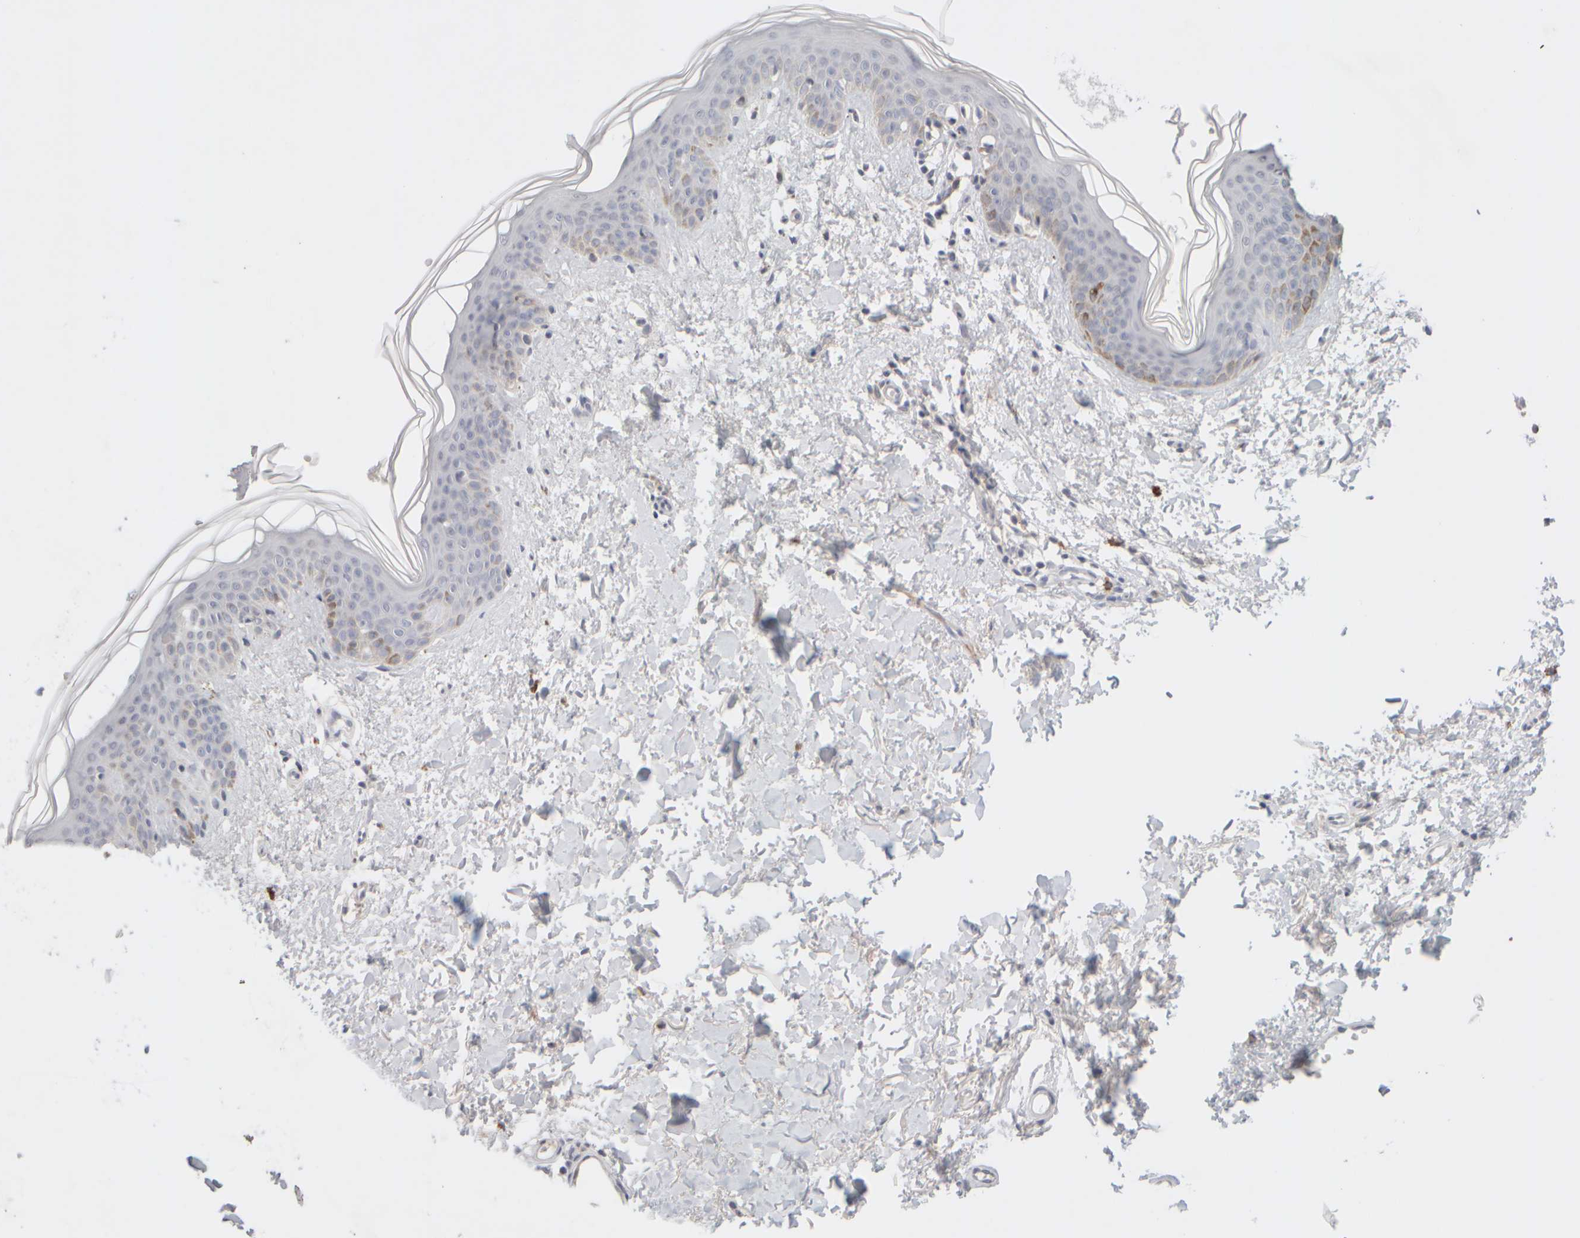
{"staining": {"intensity": "negative", "quantity": "none", "location": "none"}, "tissue": "skin", "cell_type": "Fibroblasts", "image_type": "normal", "snomed": [{"axis": "morphology", "description": "Normal tissue, NOS"}, {"axis": "topography", "description": "Skin"}], "caption": "Image shows no protein staining in fibroblasts of normal skin. The staining is performed using DAB (3,3'-diaminobenzidine) brown chromogen with nuclei counter-stained in using hematoxylin.", "gene": "ZNF112", "patient": {"sex": "female", "age": 46}}